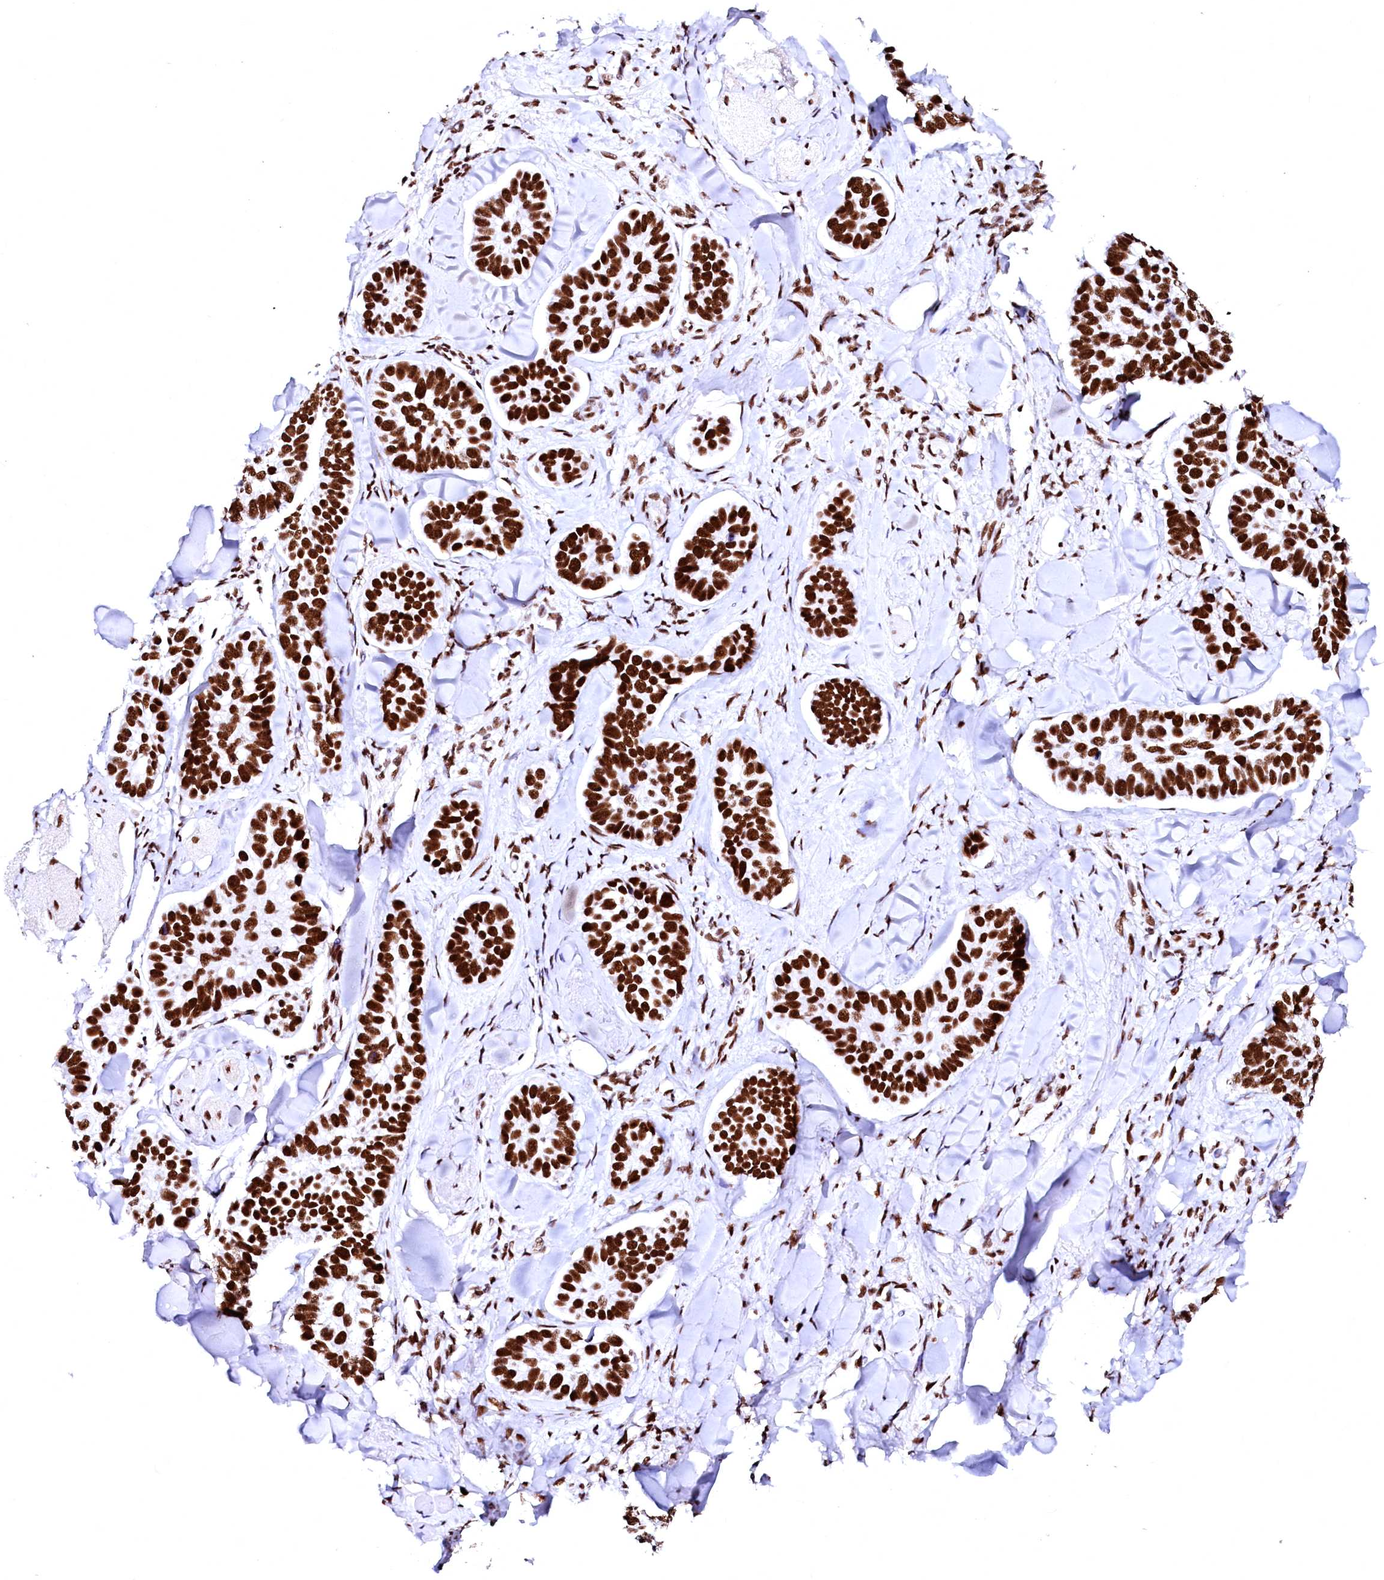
{"staining": {"intensity": "strong", "quantity": ">75%", "location": "nuclear"}, "tissue": "skin cancer", "cell_type": "Tumor cells", "image_type": "cancer", "snomed": [{"axis": "morphology", "description": "Basal cell carcinoma"}, {"axis": "topography", "description": "Skin"}], "caption": "Protein analysis of basal cell carcinoma (skin) tissue displays strong nuclear staining in approximately >75% of tumor cells.", "gene": "CPSF6", "patient": {"sex": "male", "age": 62}}